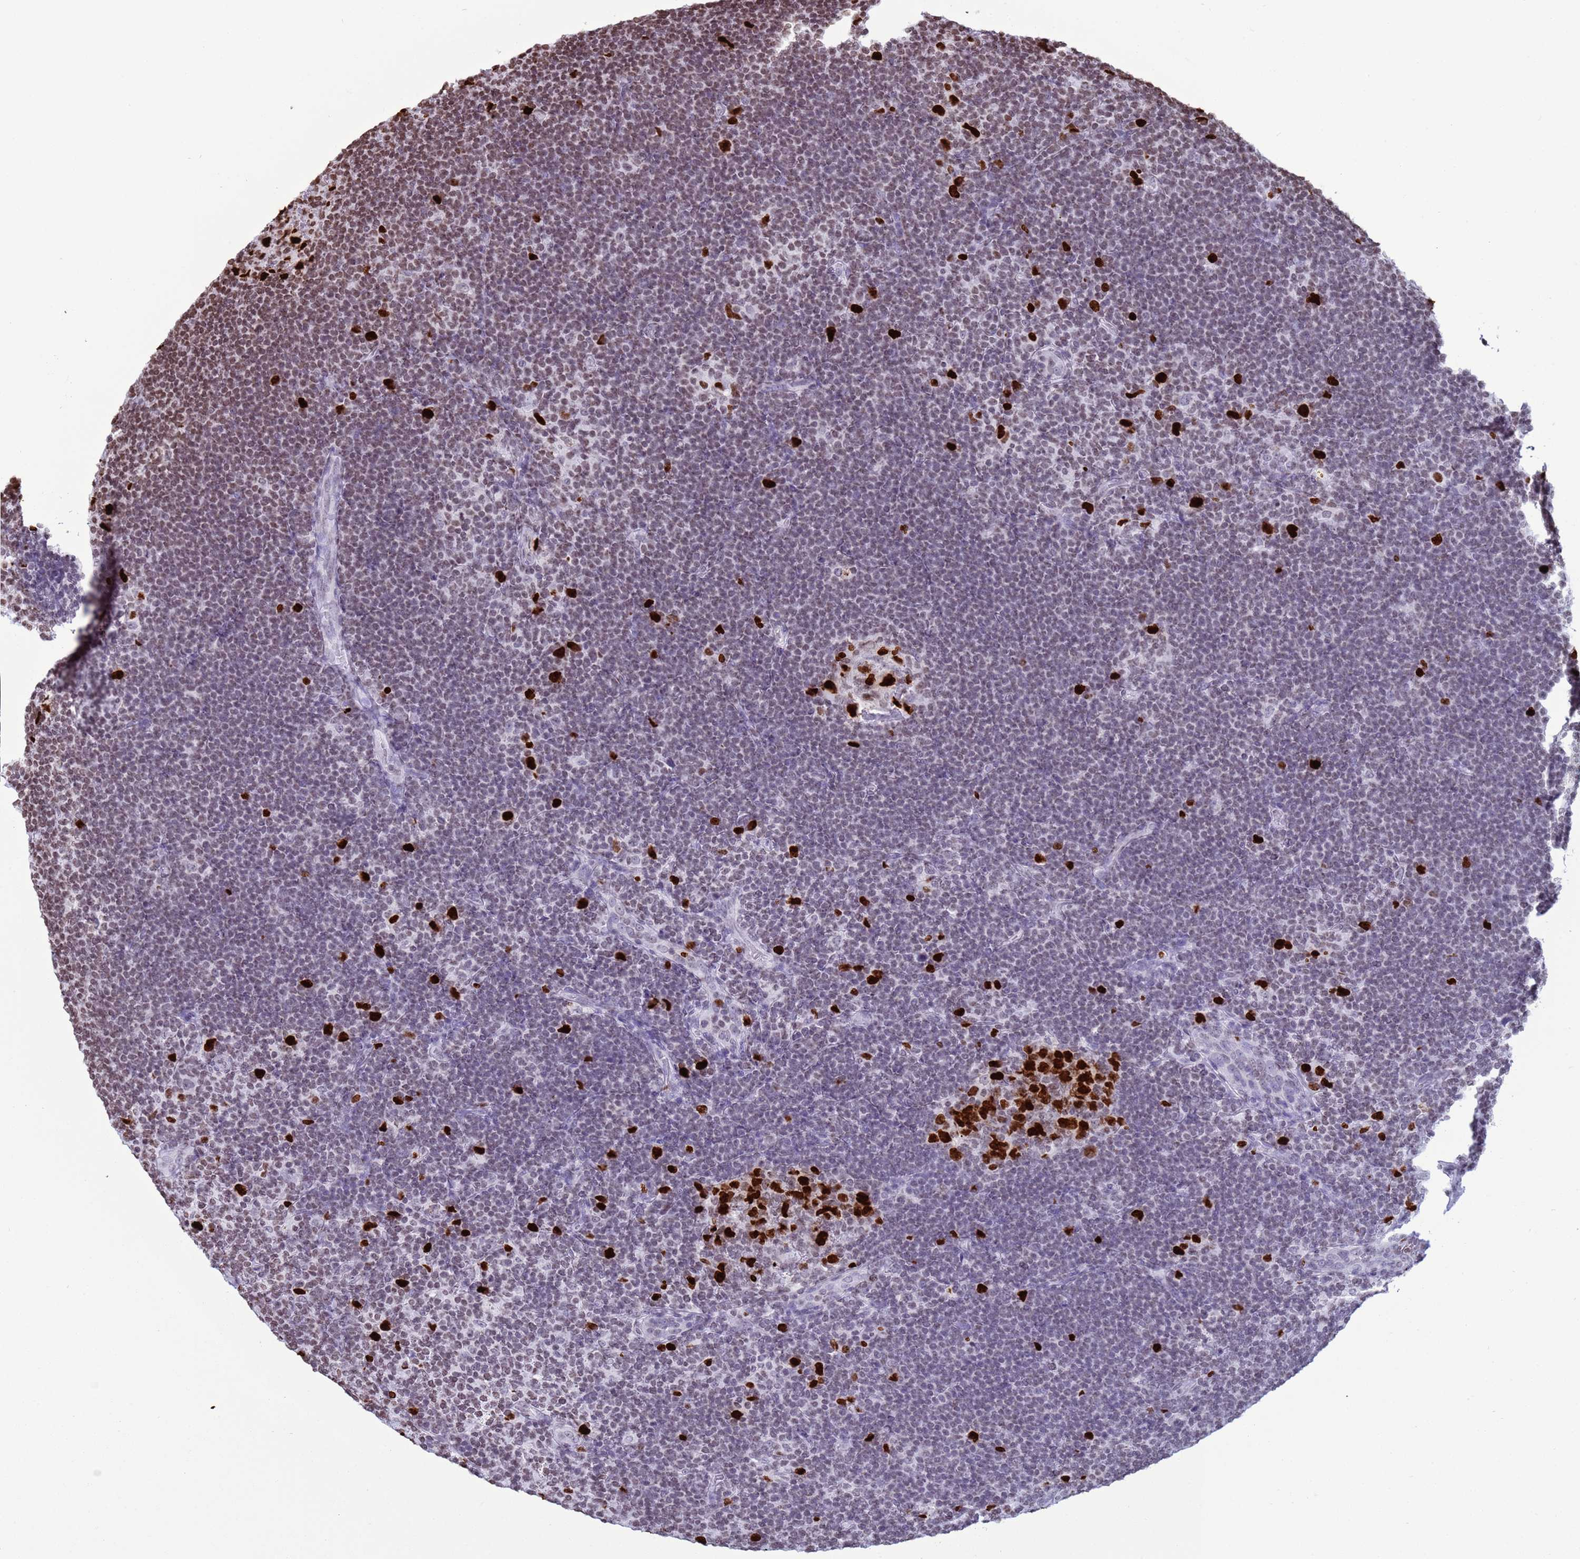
{"staining": {"intensity": "negative", "quantity": "none", "location": "none"}, "tissue": "lymphoma", "cell_type": "Tumor cells", "image_type": "cancer", "snomed": [{"axis": "morphology", "description": "Hodgkin's disease, NOS"}, {"axis": "topography", "description": "Lymph node"}], "caption": "The histopathology image displays no staining of tumor cells in Hodgkin's disease.", "gene": "H4C8", "patient": {"sex": "female", "age": 57}}